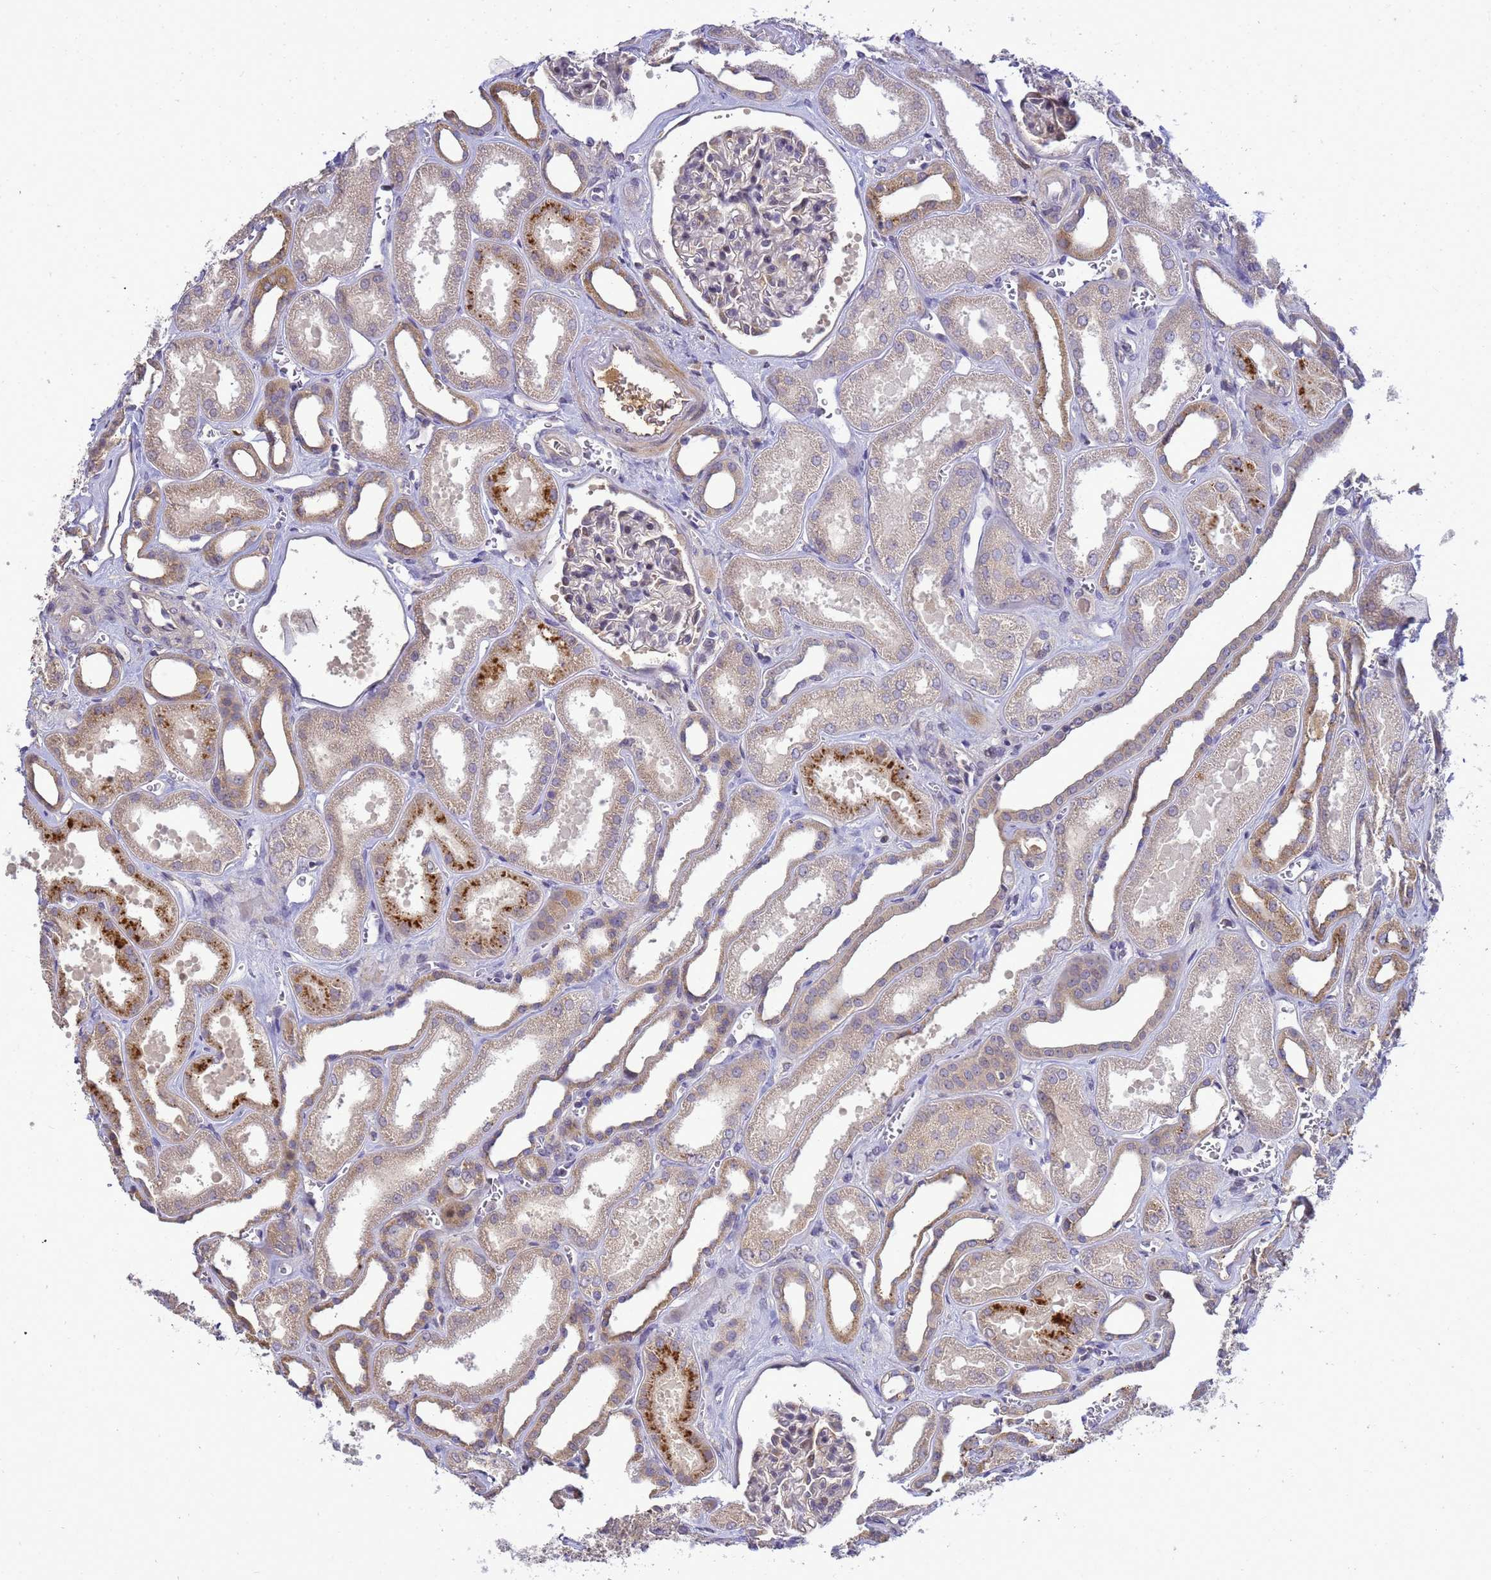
{"staining": {"intensity": "weak", "quantity": "<25%", "location": "cytoplasmic/membranous"}, "tissue": "kidney", "cell_type": "Cells in glomeruli", "image_type": "normal", "snomed": [{"axis": "morphology", "description": "Normal tissue, NOS"}, {"axis": "morphology", "description": "Adenocarcinoma, NOS"}, {"axis": "topography", "description": "Kidney"}], "caption": "High power microscopy photomicrograph of an immunohistochemistry (IHC) micrograph of unremarkable kidney, revealing no significant positivity in cells in glomeruli. (Stains: DAB (3,3'-diaminobenzidine) IHC with hematoxylin counter stain, Microscopy: brightfield microscopy at high magnification).", "gene": "TMEM74B", "patient": {"sex": "female", "age": 68}}